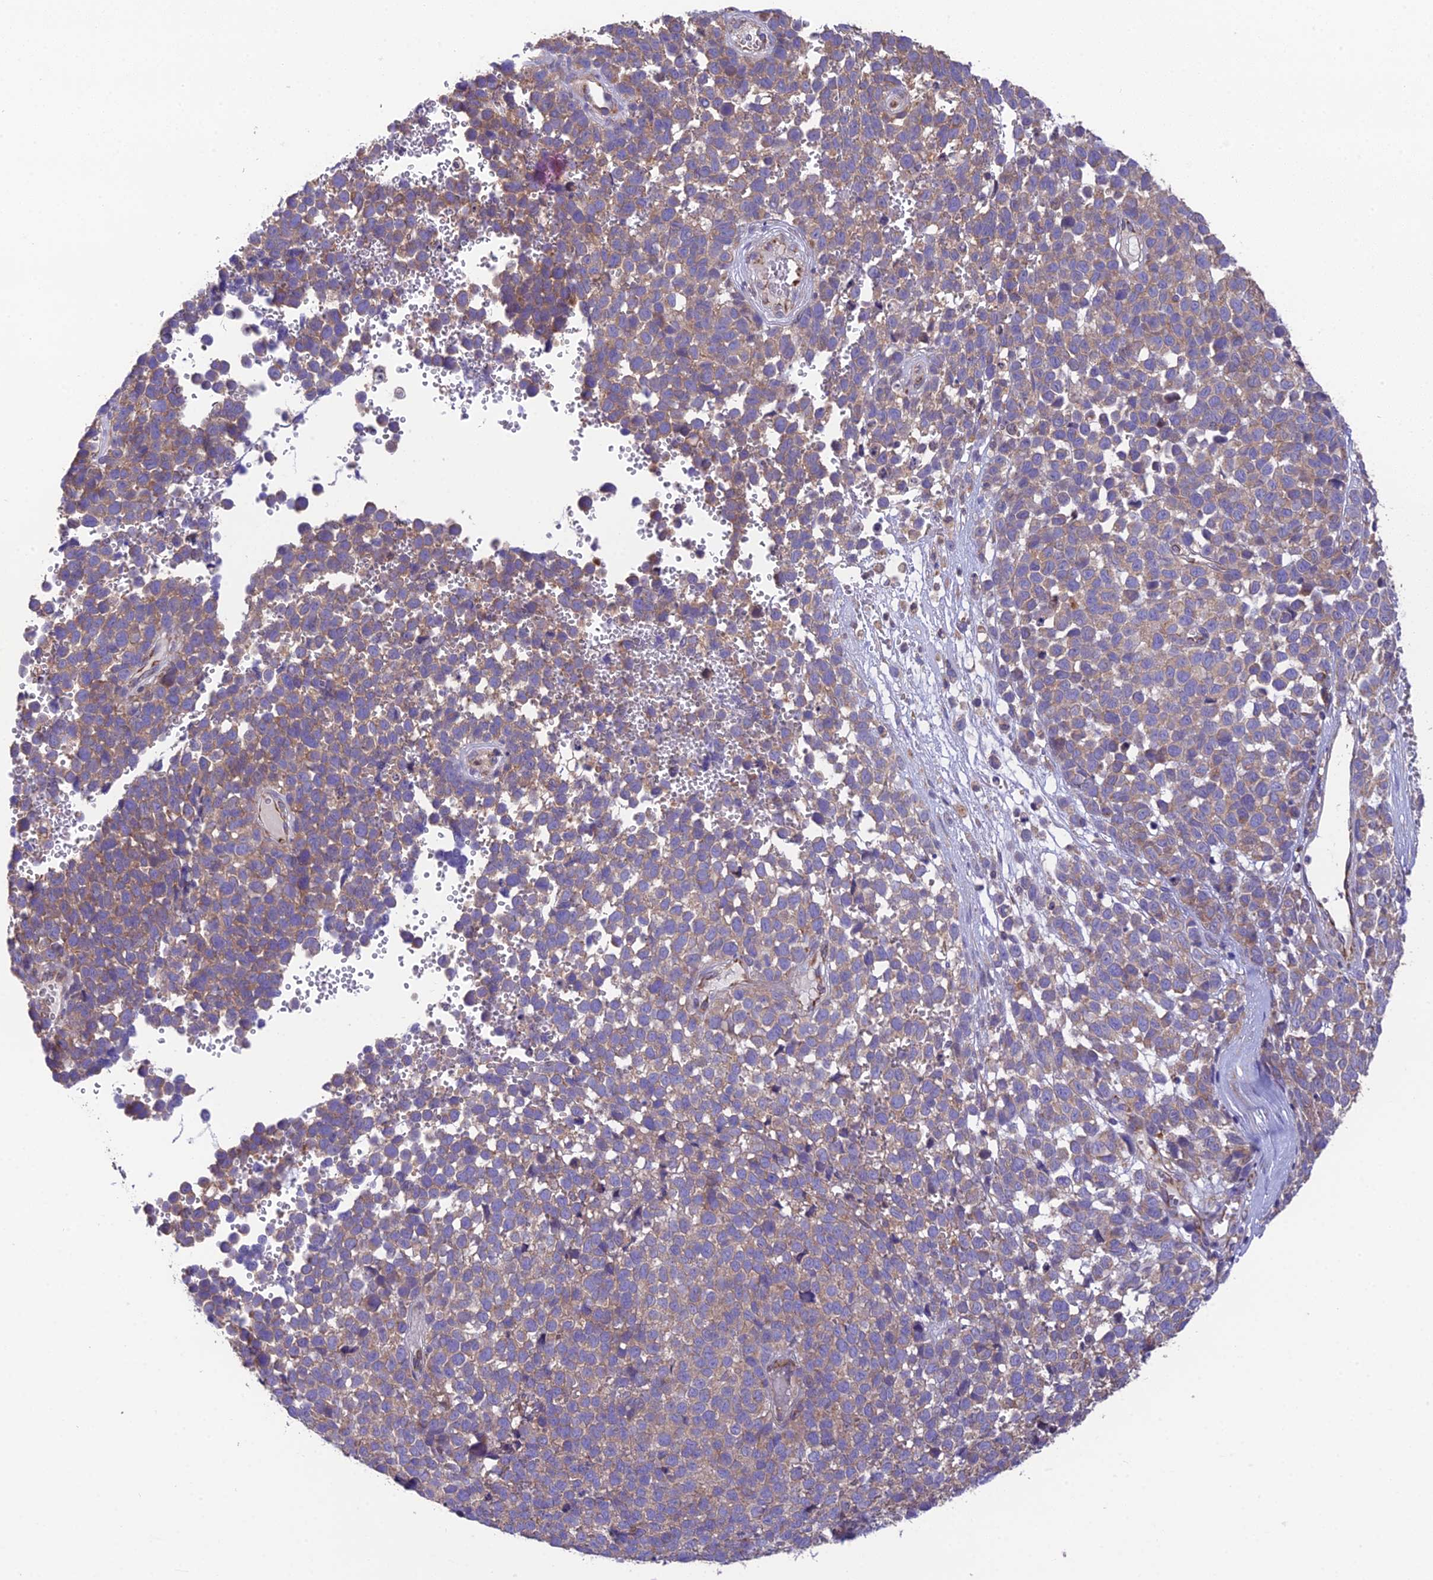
{"staining": {"intensity": "weak", "quantity": "25%-75%", "location": "cytoplasmic/membranous"}, "tissue": "melanoma", "cell_type": "Tumor cells", "image_type": "cancer", "snomed": [{"axis": "morphology", "description": "Malignant melanoma, NOS"}, {"axis": "topography", "description": "Nose, NOS"}], "caption": "DAB (3,3'-diaminobenzidine) immunohistochemical staining of melanoma shows weak cytoplasmic/membranous protein expression in approximately 25%-75% of tumor cells.", "gene": "BLOC1S4", "patient": {"sex": "female", "age": 48}}